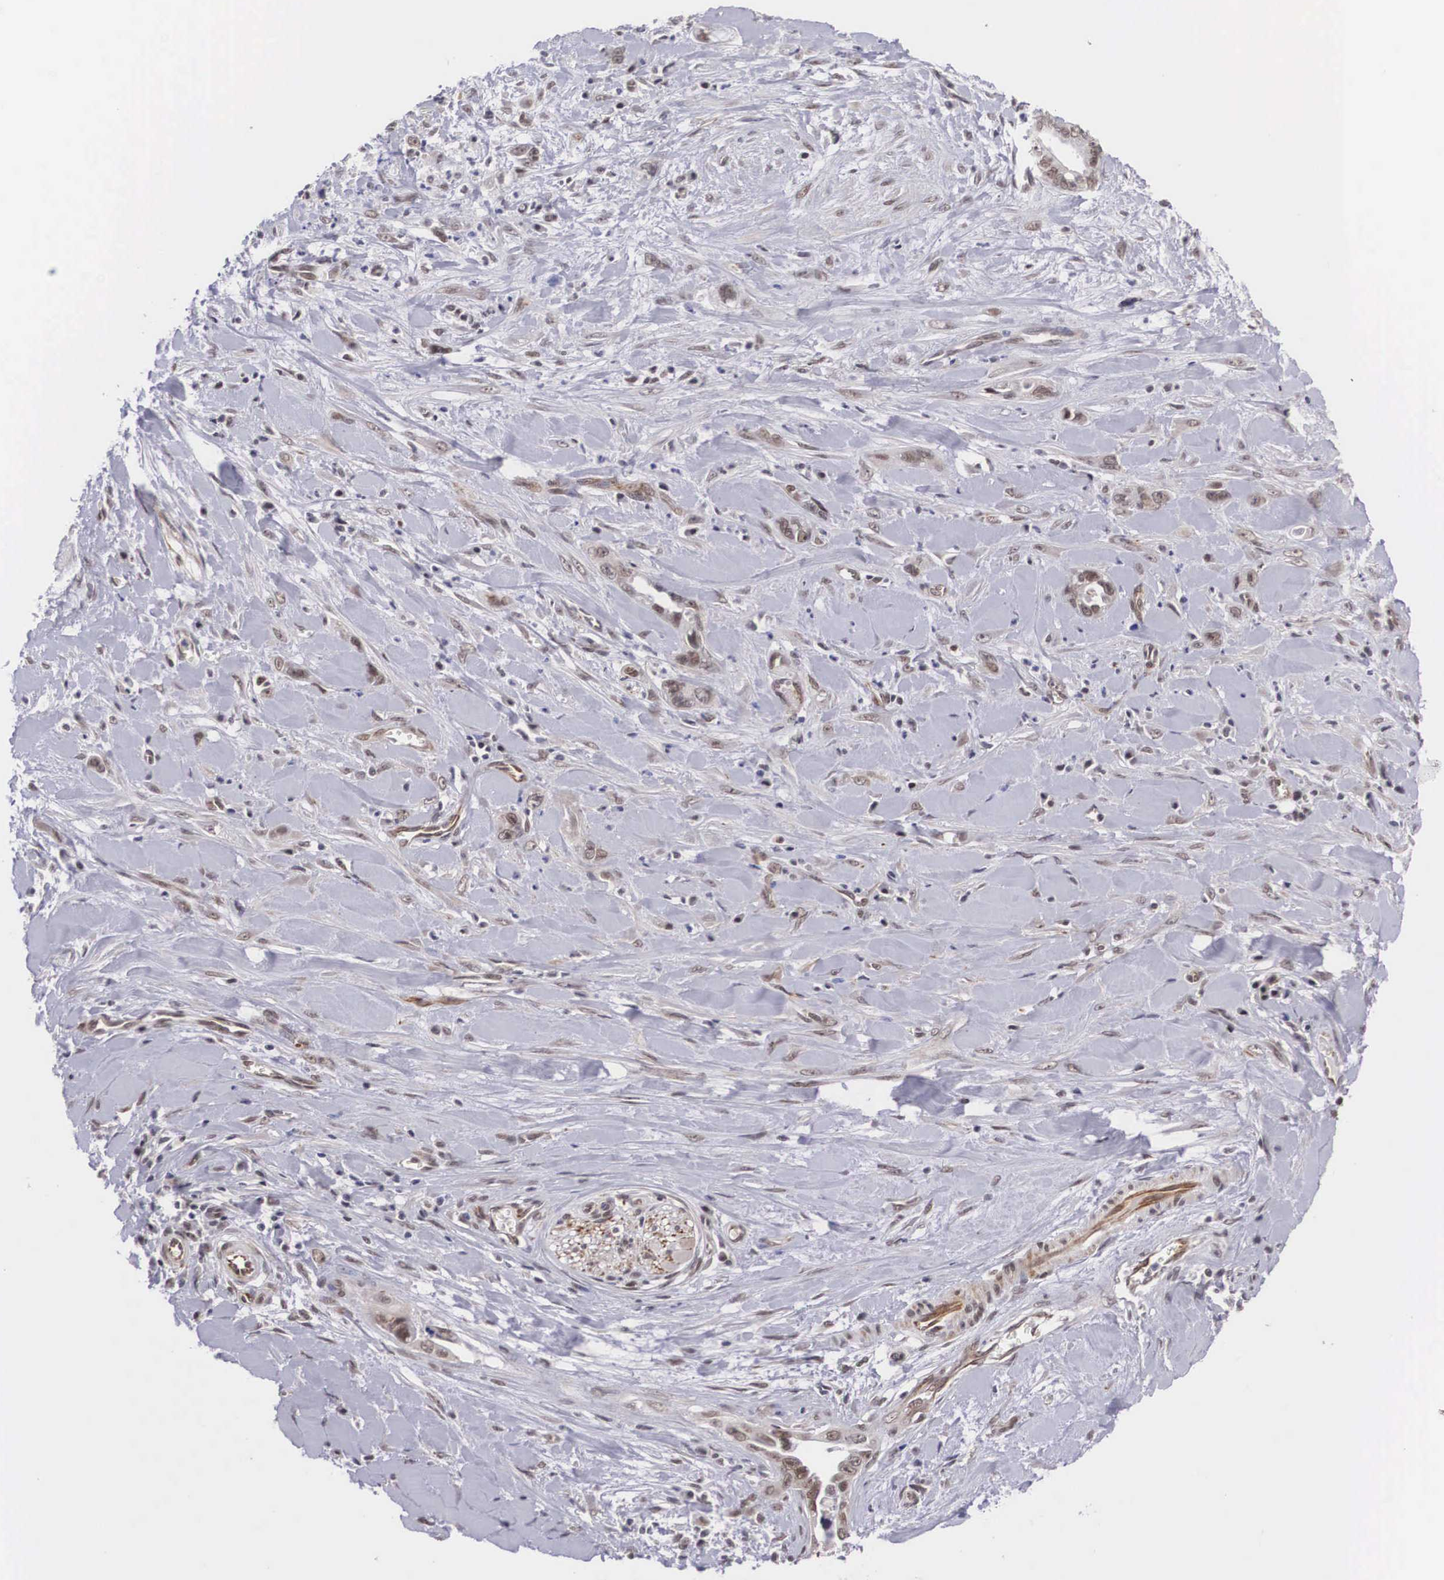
{"staining": {"intensity": "negative", "quantity": "none", "location": "none"}, "tissue": "pancreatic cancer", "cell_type": "Tumor cells", "image_type": "cancer", "snomed": [{"axis": "morphology", "description": "Adenocarcinoma, NOS"}, {"axis": "topography", "description": "Pancreas"}], "caption": "The photomicrograph demonstrates no staining of tumor cells in adenocarcinoma (pancreatic).", "gene": "MORC2", "patient": {"sex": "male", "age": 69}}